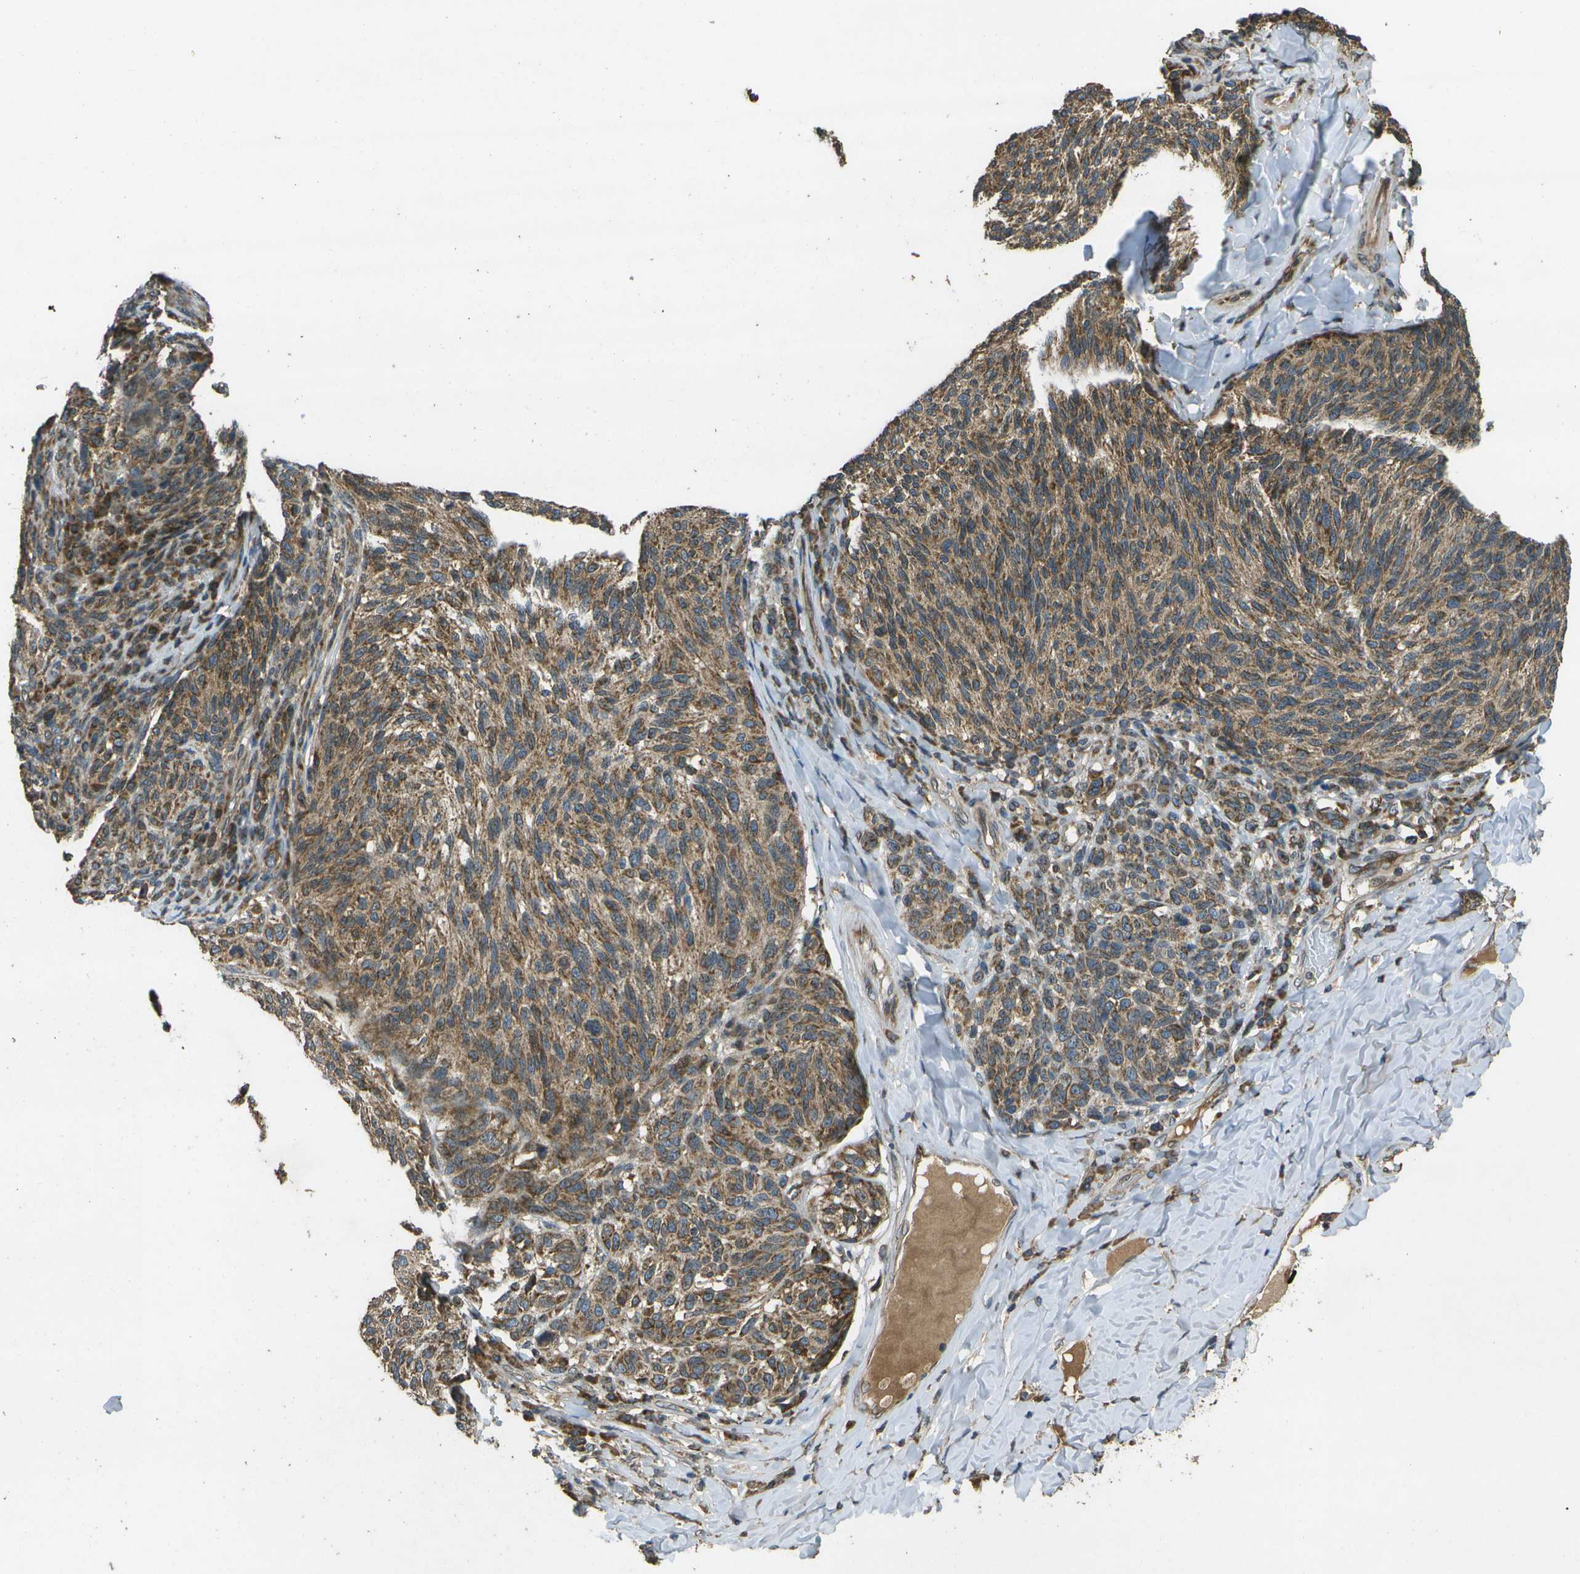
{"staining": {"intensity": "moderate", "quantity": ">75%", "location": "cytoplasmic/membranous"}, "tissue": "melanoma", "cell_type": "Tumor cells", "image_type": "cancer", "snomed": [{"axis": "morphology", "description": "Malignant melanoma, NOS"}, {"axis": "topography", "description": "Skin"}], "caption": "This image shows immunohistochemistry staining of human melanoma, with medium moderate cytoplasmic/membranous positivity in approximately >75% of tumor cells.", "gene": "HFE", "patient": {"sex": "female", "age": 73}}